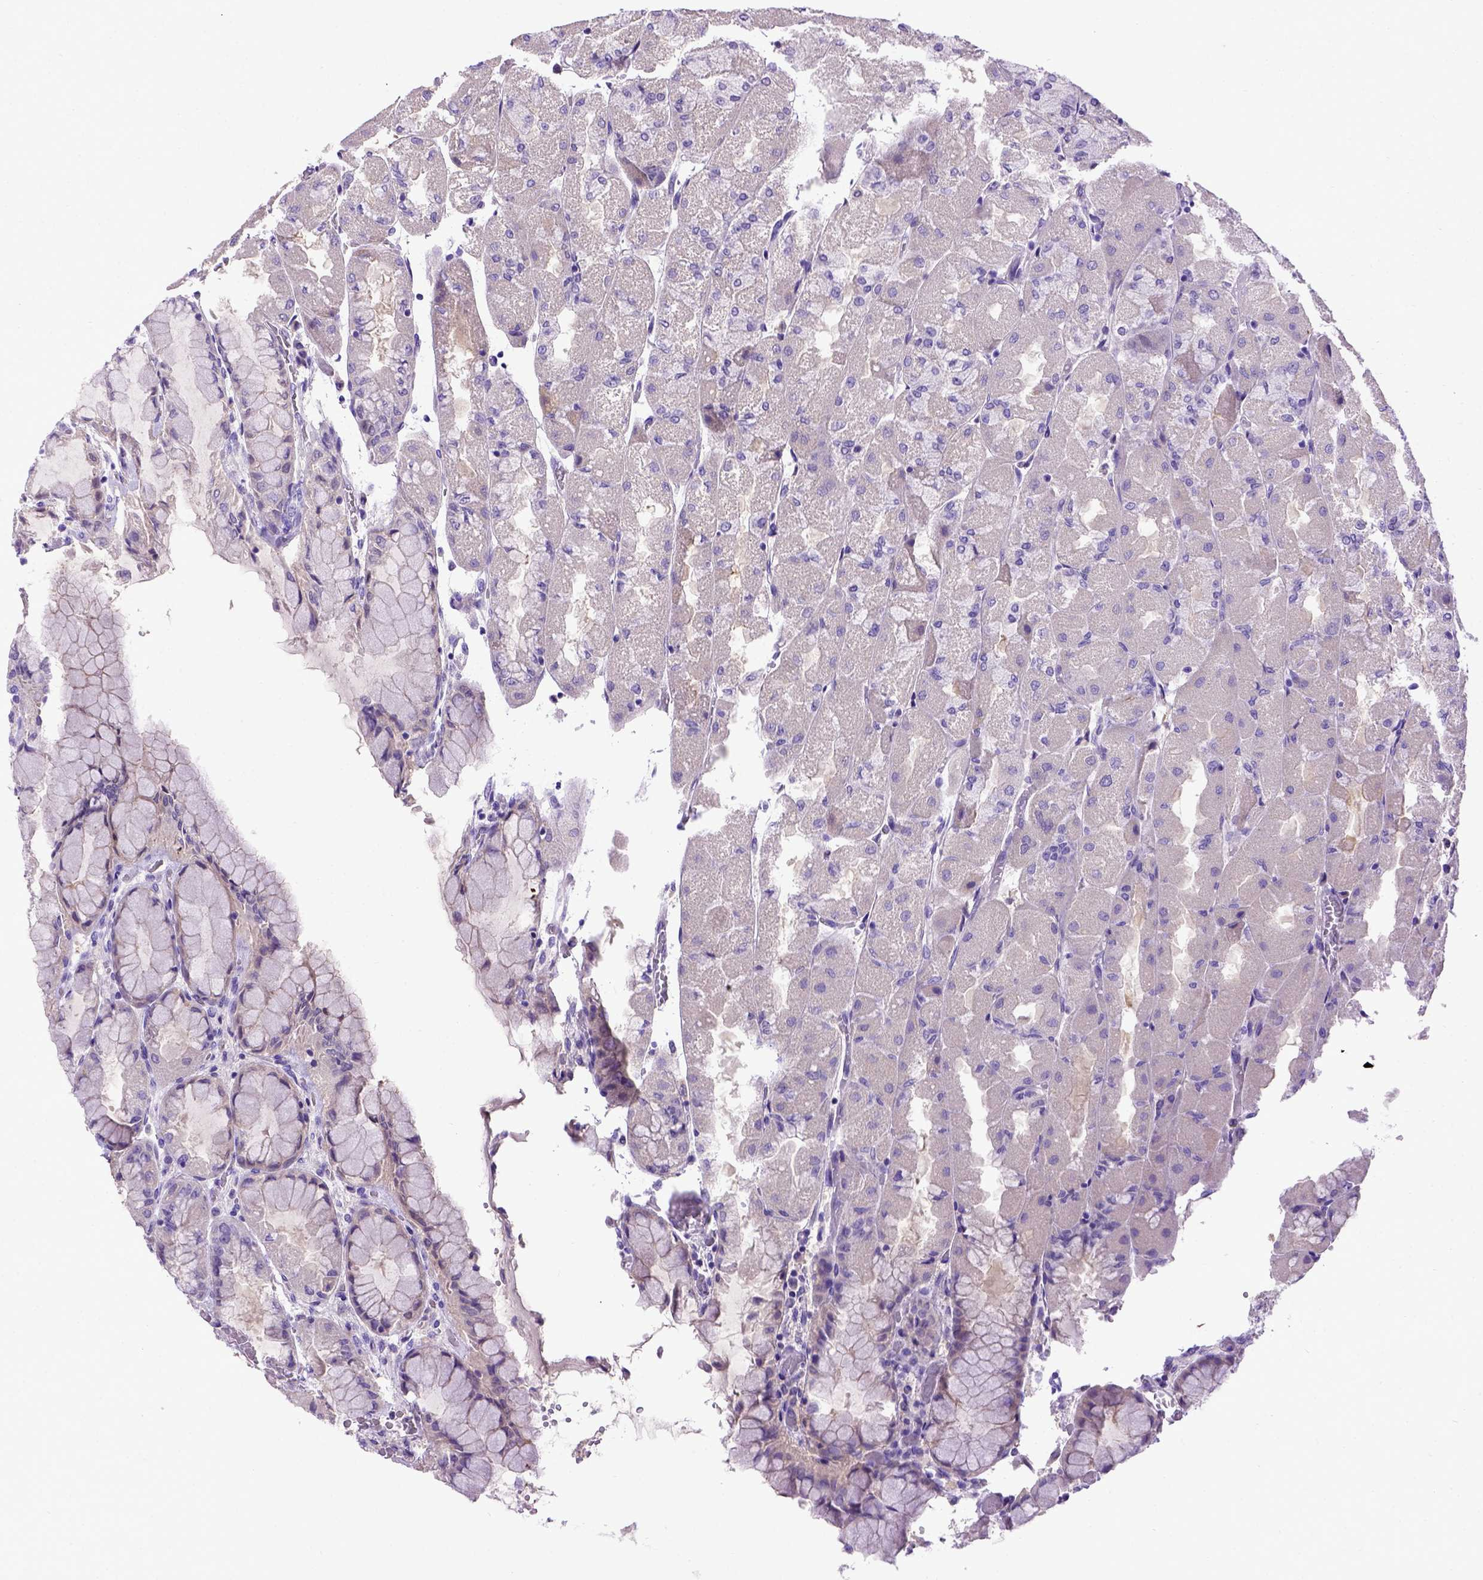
{"staining": {"intensity": "negative", "quantity": "none", "location": "none"}, "tissue": "stomach", "cell_type": "Glandular cells", "image_type": "normal", "snomed": [{"axis": "morphology", "description": "Normal tissue, NOS"}, {"axis": "topography", "description": "Stomach"}], "caption": "Immunohistochemical staining of normal human stomach demonstrates no significant staining in glandular cells. The staining was performed using DAB (3,3'-diaminobenzidine) to visualize the protein expression in brown, while the nuclei were stained in blue with hematoxylin (Magnification: 20x).", "gene": "ADAM12", "patient": {"sex": "female", "age": 61}}